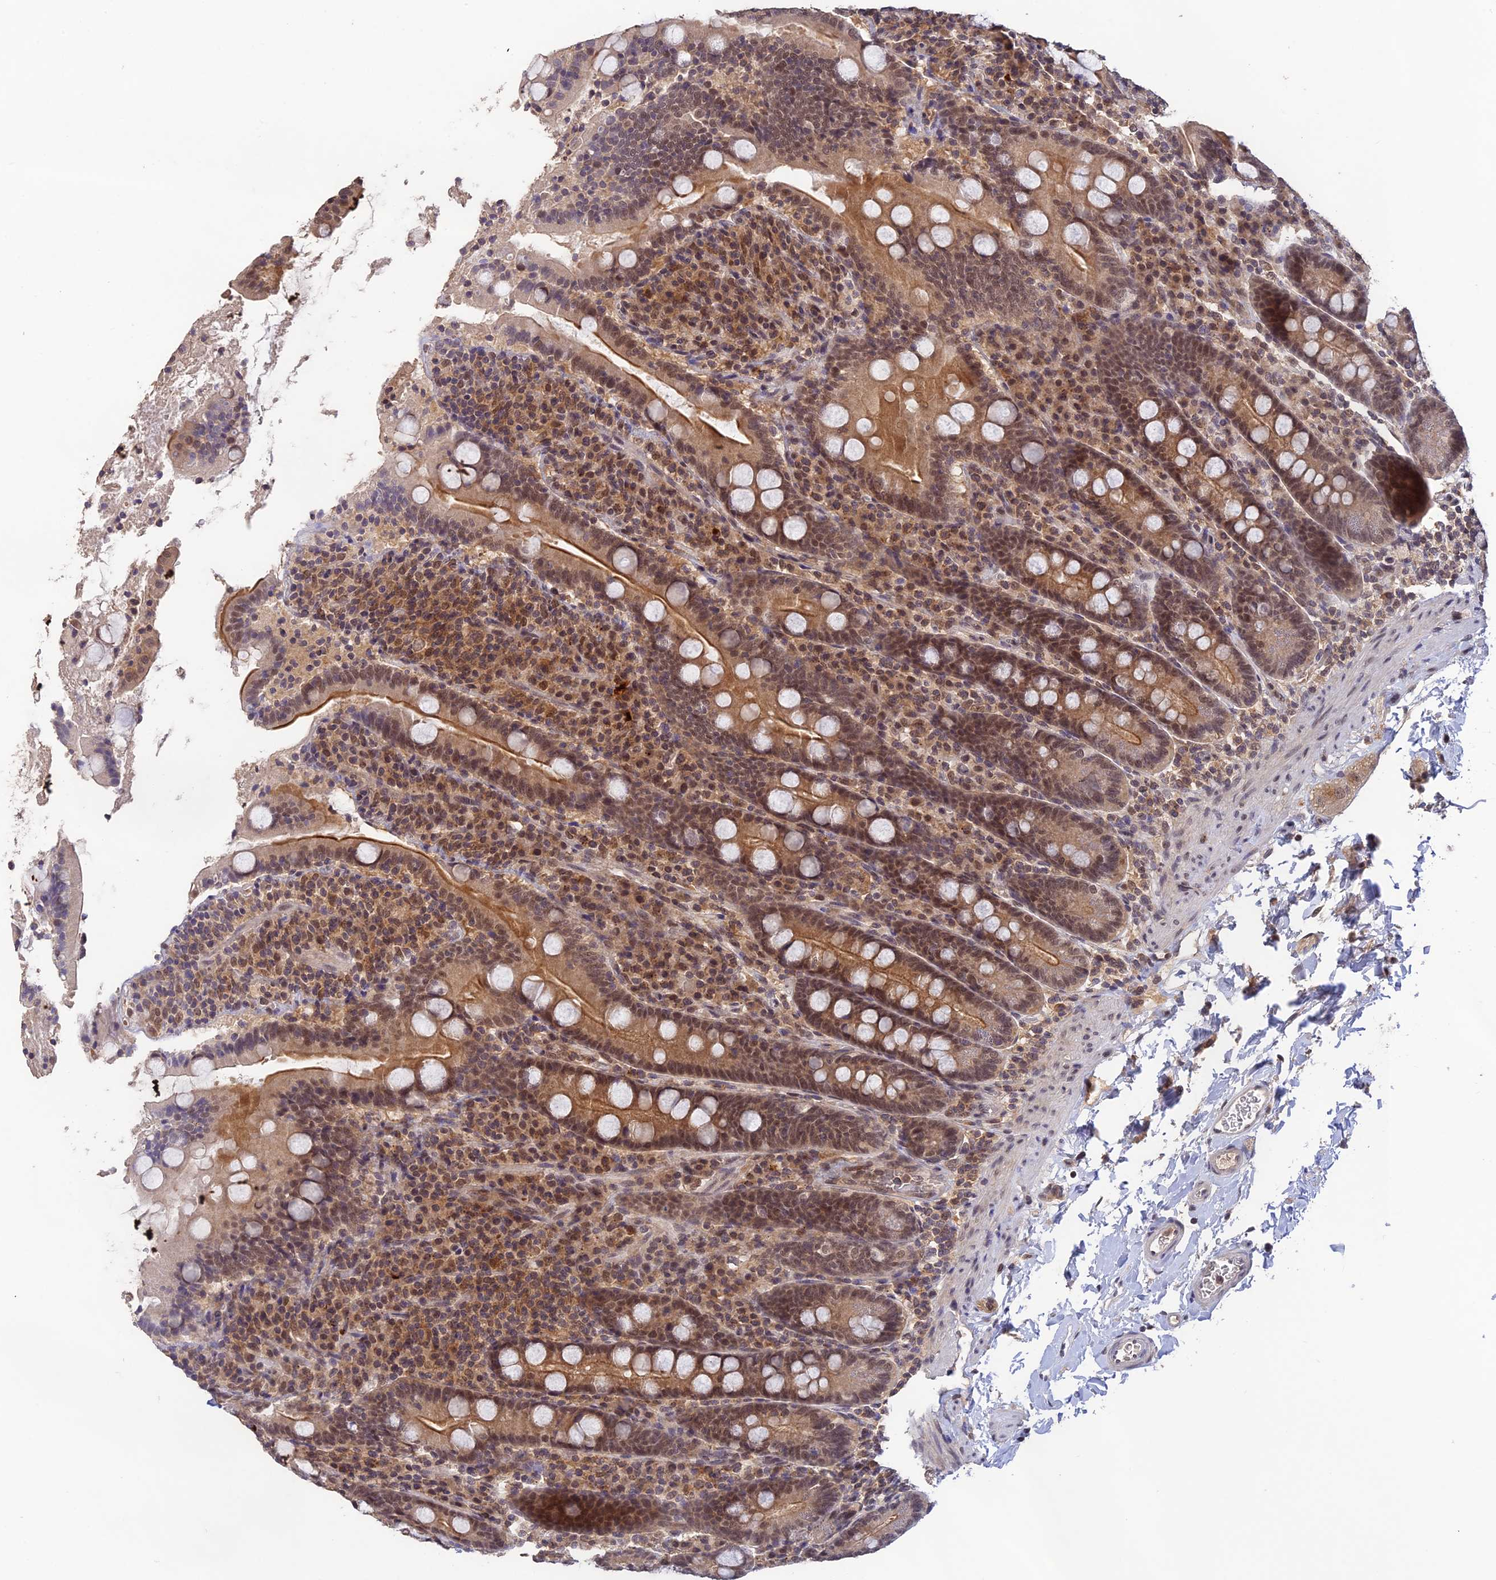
{"staining": {"intensity": "moderate", "quantity": ">75%", "location": "cytoplasmic/membranous,nuclear"}, "tissue": "duodenum", "cell_type": "Glandular cells", "image_type": "normal", "snomed": [{"axis": "morphology", "description": "Normal tissue, NOS"}, {"axis": "topography", "description": "Duodenum"}], "caption": "Moderate cytoplasmic/membranous,nuclear staining for a protein is appreciated in approximately >75% of glandular cells of unremarkable duodenum using immunohistochemistry (IHC).", "gene": "ZNF436", "patient": {"sex": "male", "age": 35}}